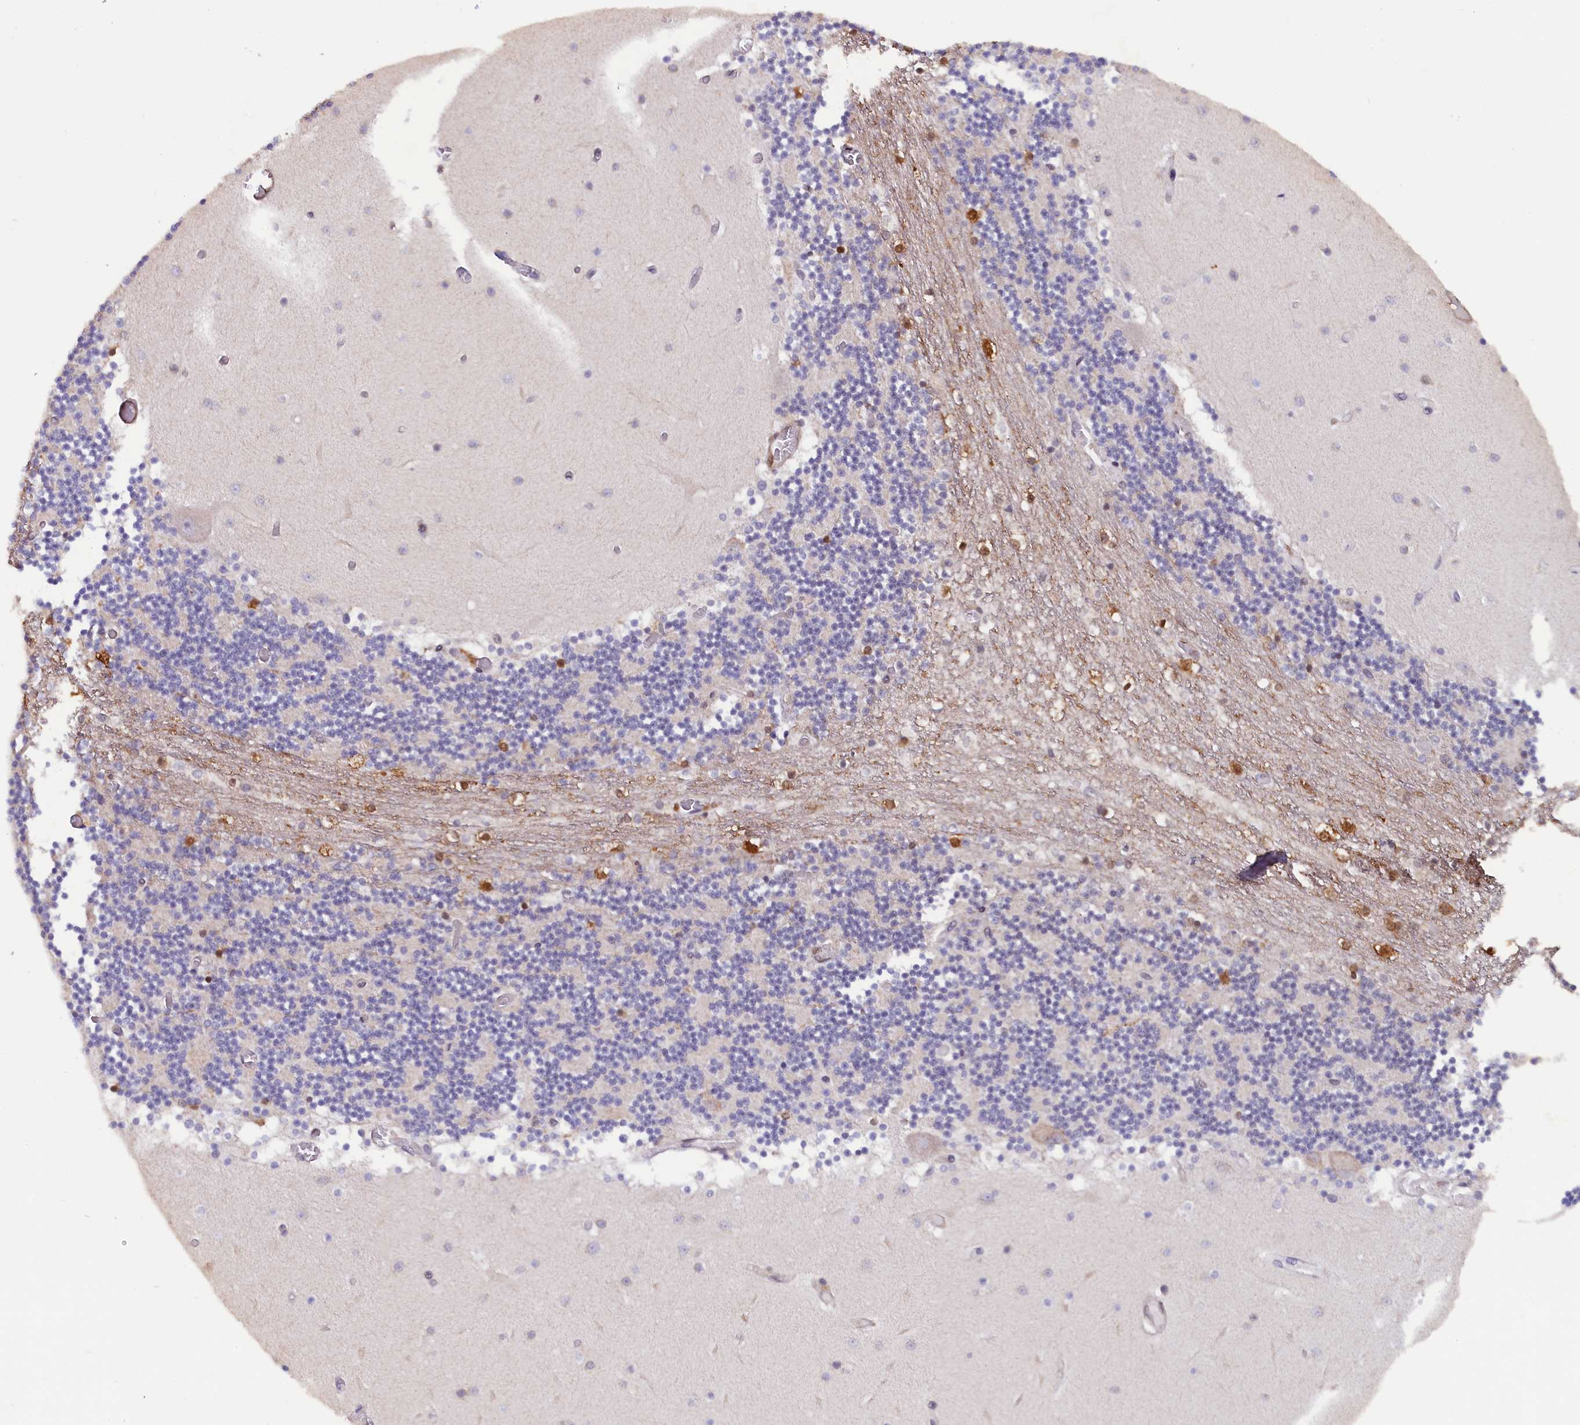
{"staining": {"intensity": "negative", "quantity": "none", "location": "none"}, "tissue": "cerebellum", "cell_type": "Cells in granular layer", "image_type": "normal", "snomed": [{"axis": "morphology", "description": "Normal tissue, NOS"}, {"axis": "topography", "description": "Cerebellum"}], "caption": "Benign cerebellum was stained to show a protein in brown. There is no significant positivity in cells in granular layer.", "gene": "JPT2", "patient": {"sex": "female", "age": 28}}